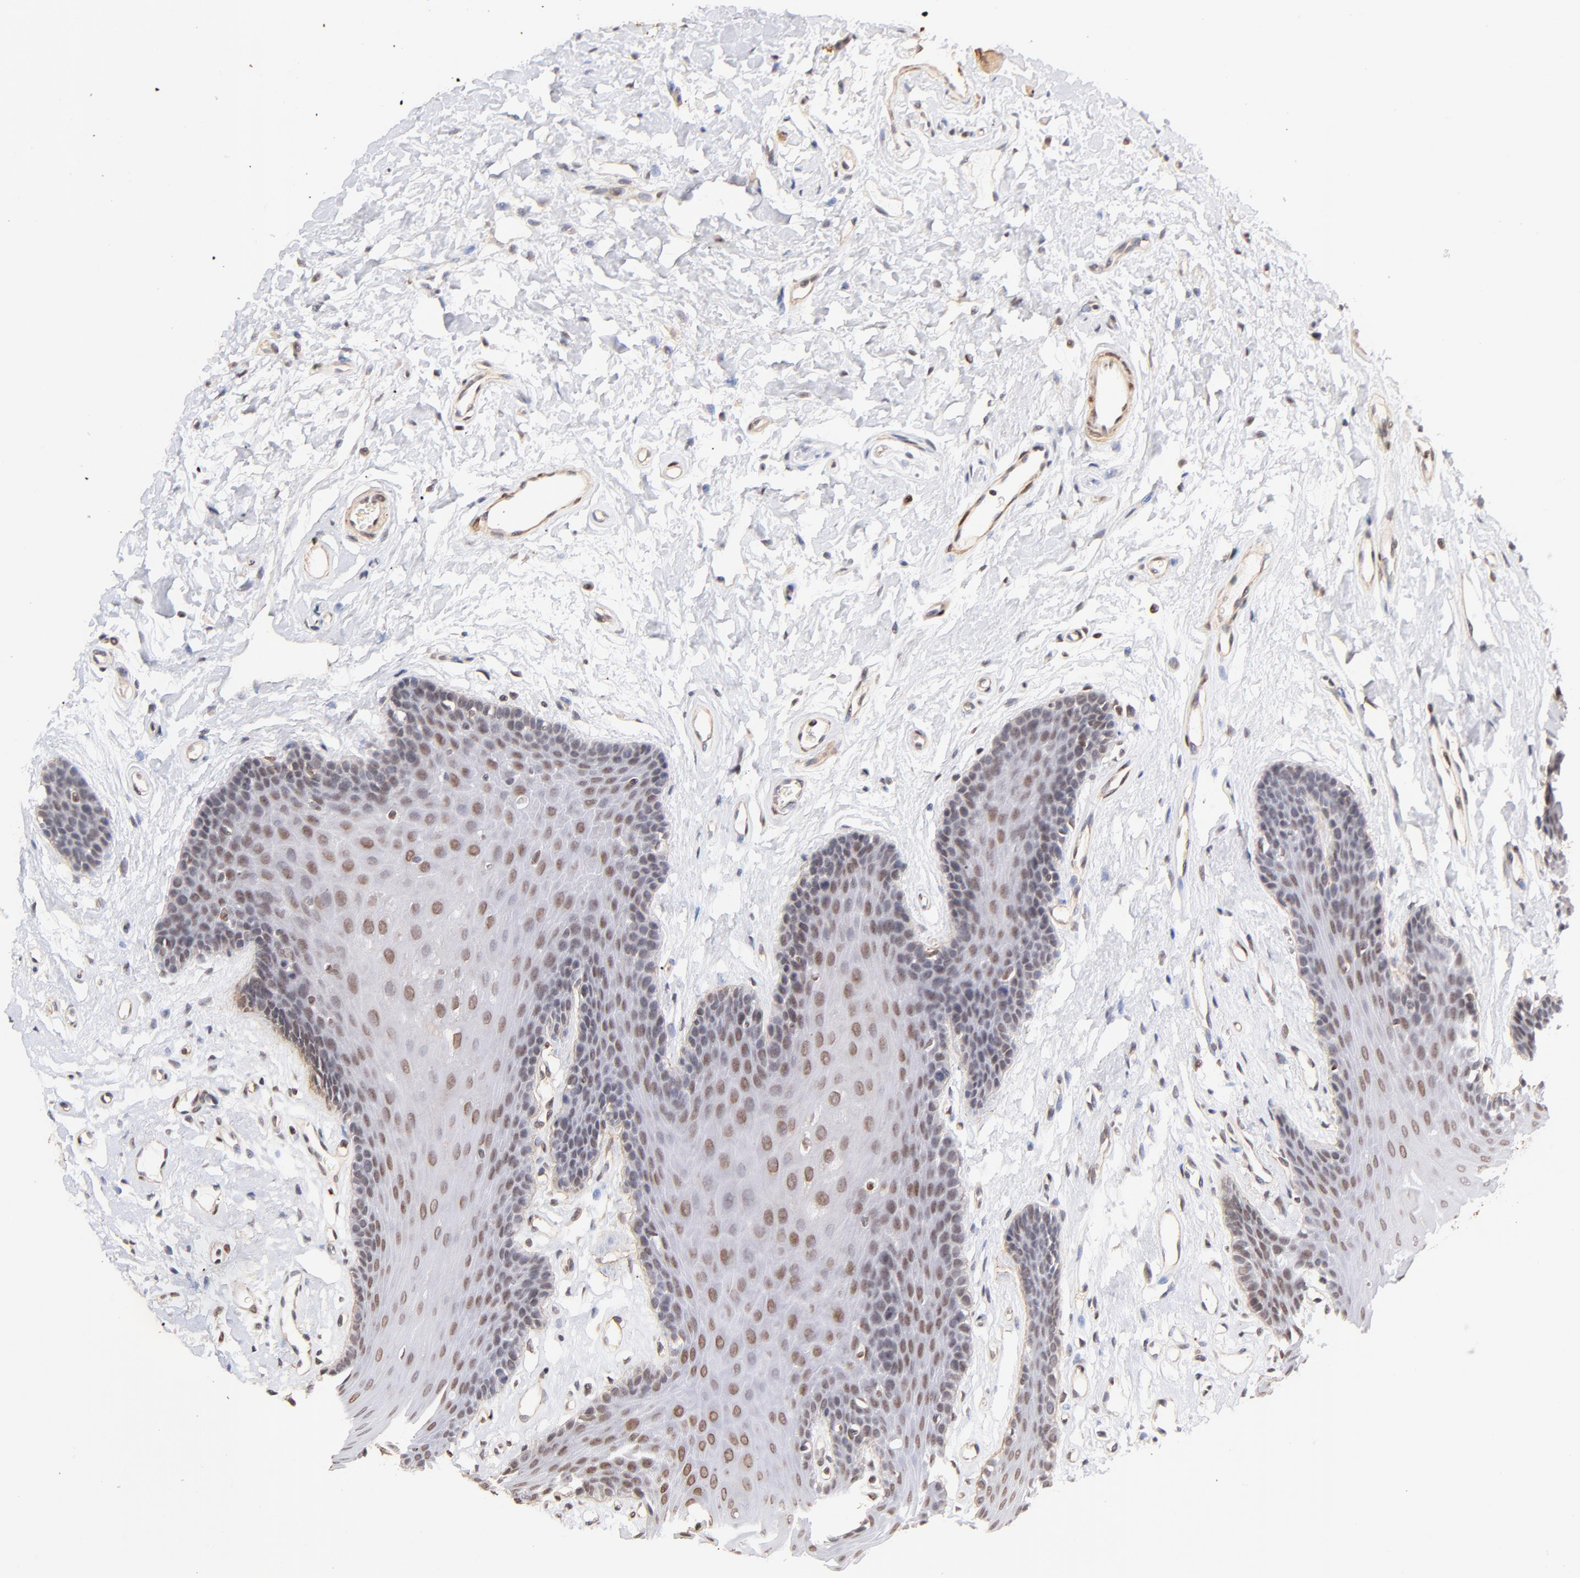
{"staining": {"intensity": "weak", "quantity": ">75%", "location": "nuclear"}, "tissue": "oral mucosa", "cell_type": "Squamous epithelial cells", "image_type": "normal", "snomed": [{"axis": "morphology", "description": "Normal tissue, NOS"}, {"axis": "topography", "description": "Oral tissue"}], "caption": "IHC photomicrograph of normal human oral mucosa stained for a protein (brown), which reveals low levels of weak nuclear positivity in about >75% of squamous epithelial cells.", "gene": "ZFP92", "patient": {"sex": "male", "age": 62}}